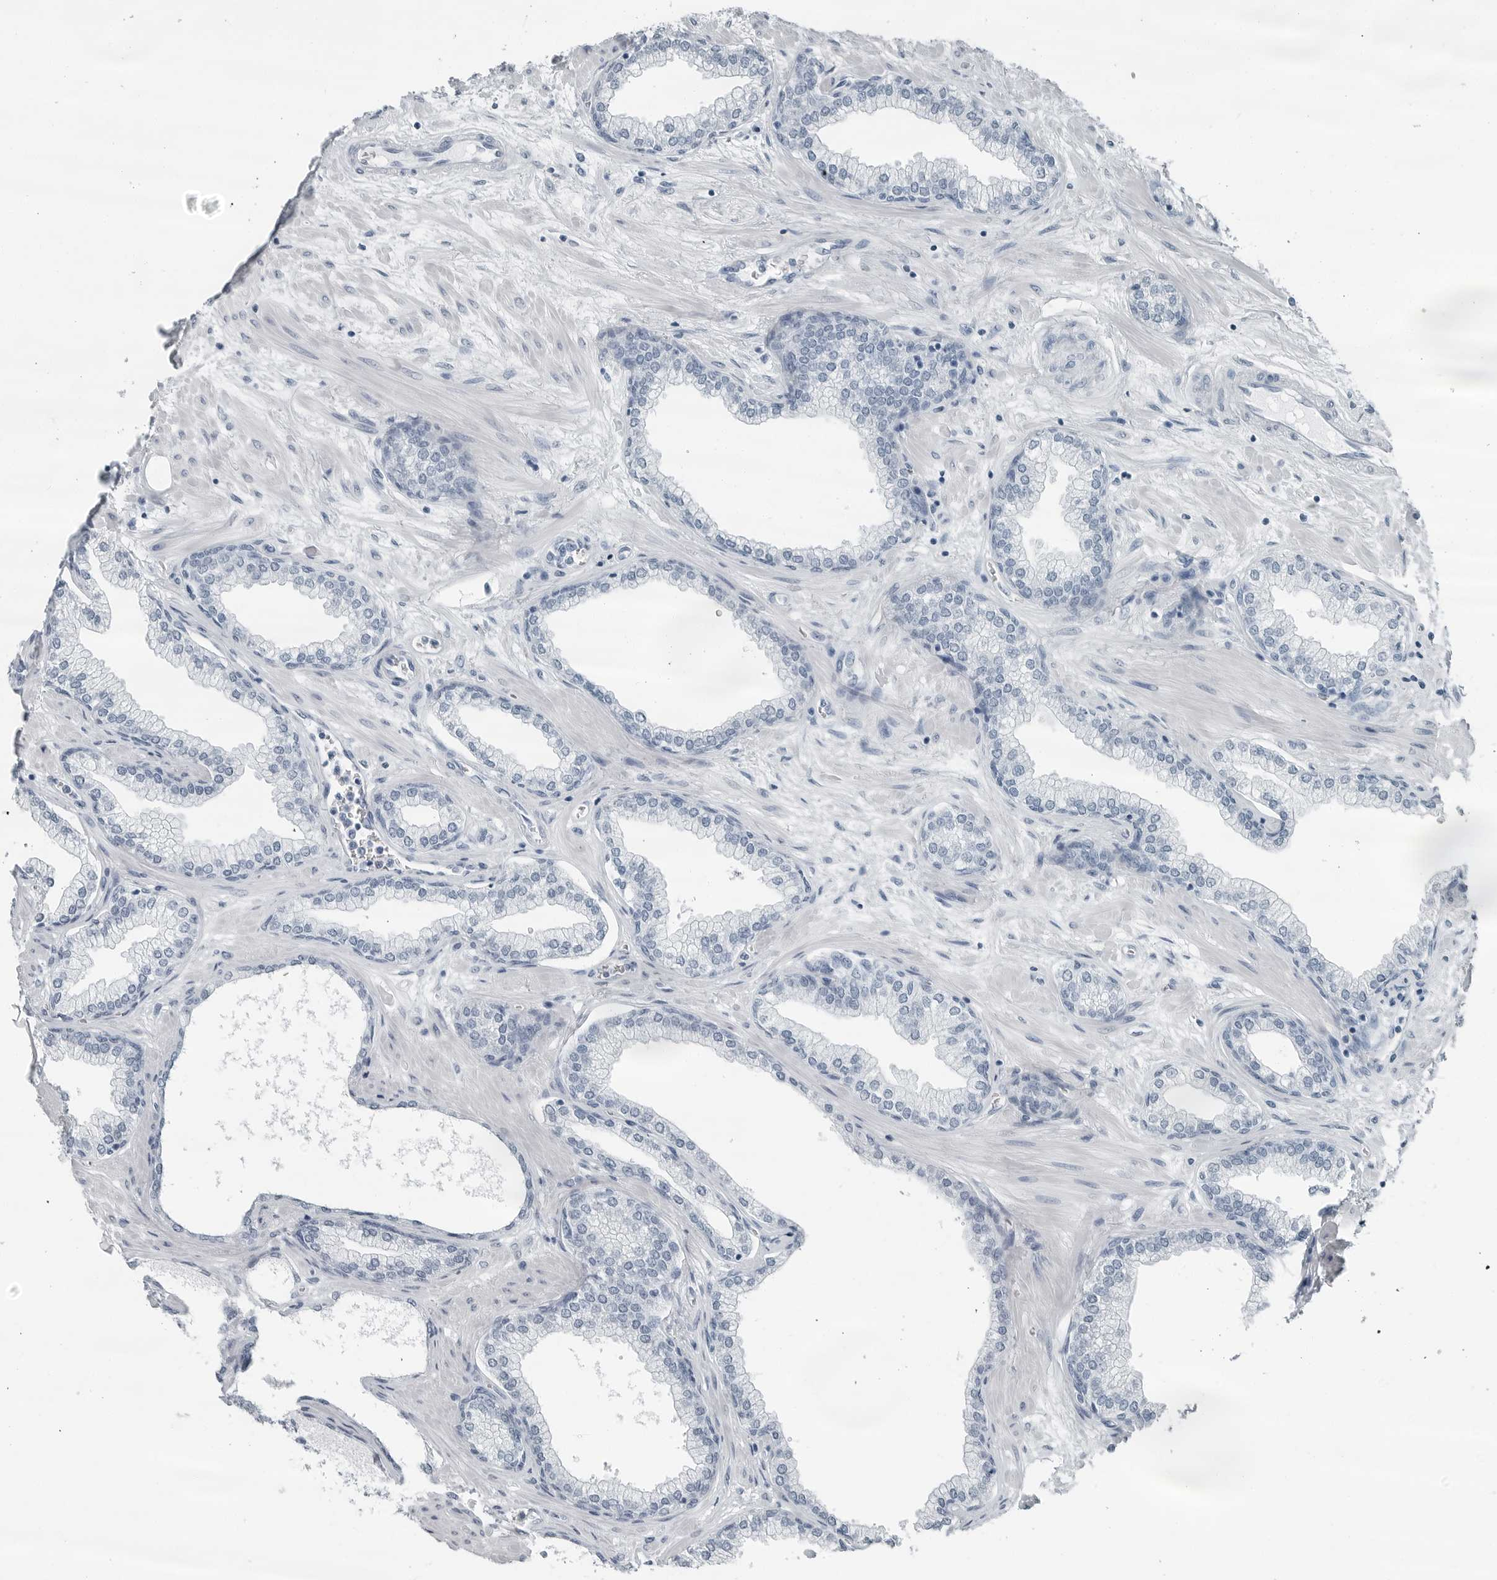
{"staining": {"intensity": "negative", "quantity": "none", "location": "none"}, "tissue": "prostate", "cell_type": "Glandular cells", "image_type": "normal", "snomed": [{"axis": "morphology", "description": "Normal tissue, NOS"}, {"axis": "morphology", "description": "Urothelial carcinoma, Low grade"}, {"axis": "topography", "description": "Urinary bladder"}, {"axis": "topography", "description": "Prostate"}], "caption": "Immunohistochemical staining of normal human prostate displays no significant positivity in glandular cells.", "gene": "FABP6", "patient": {"sex": "male", "age": 60}}